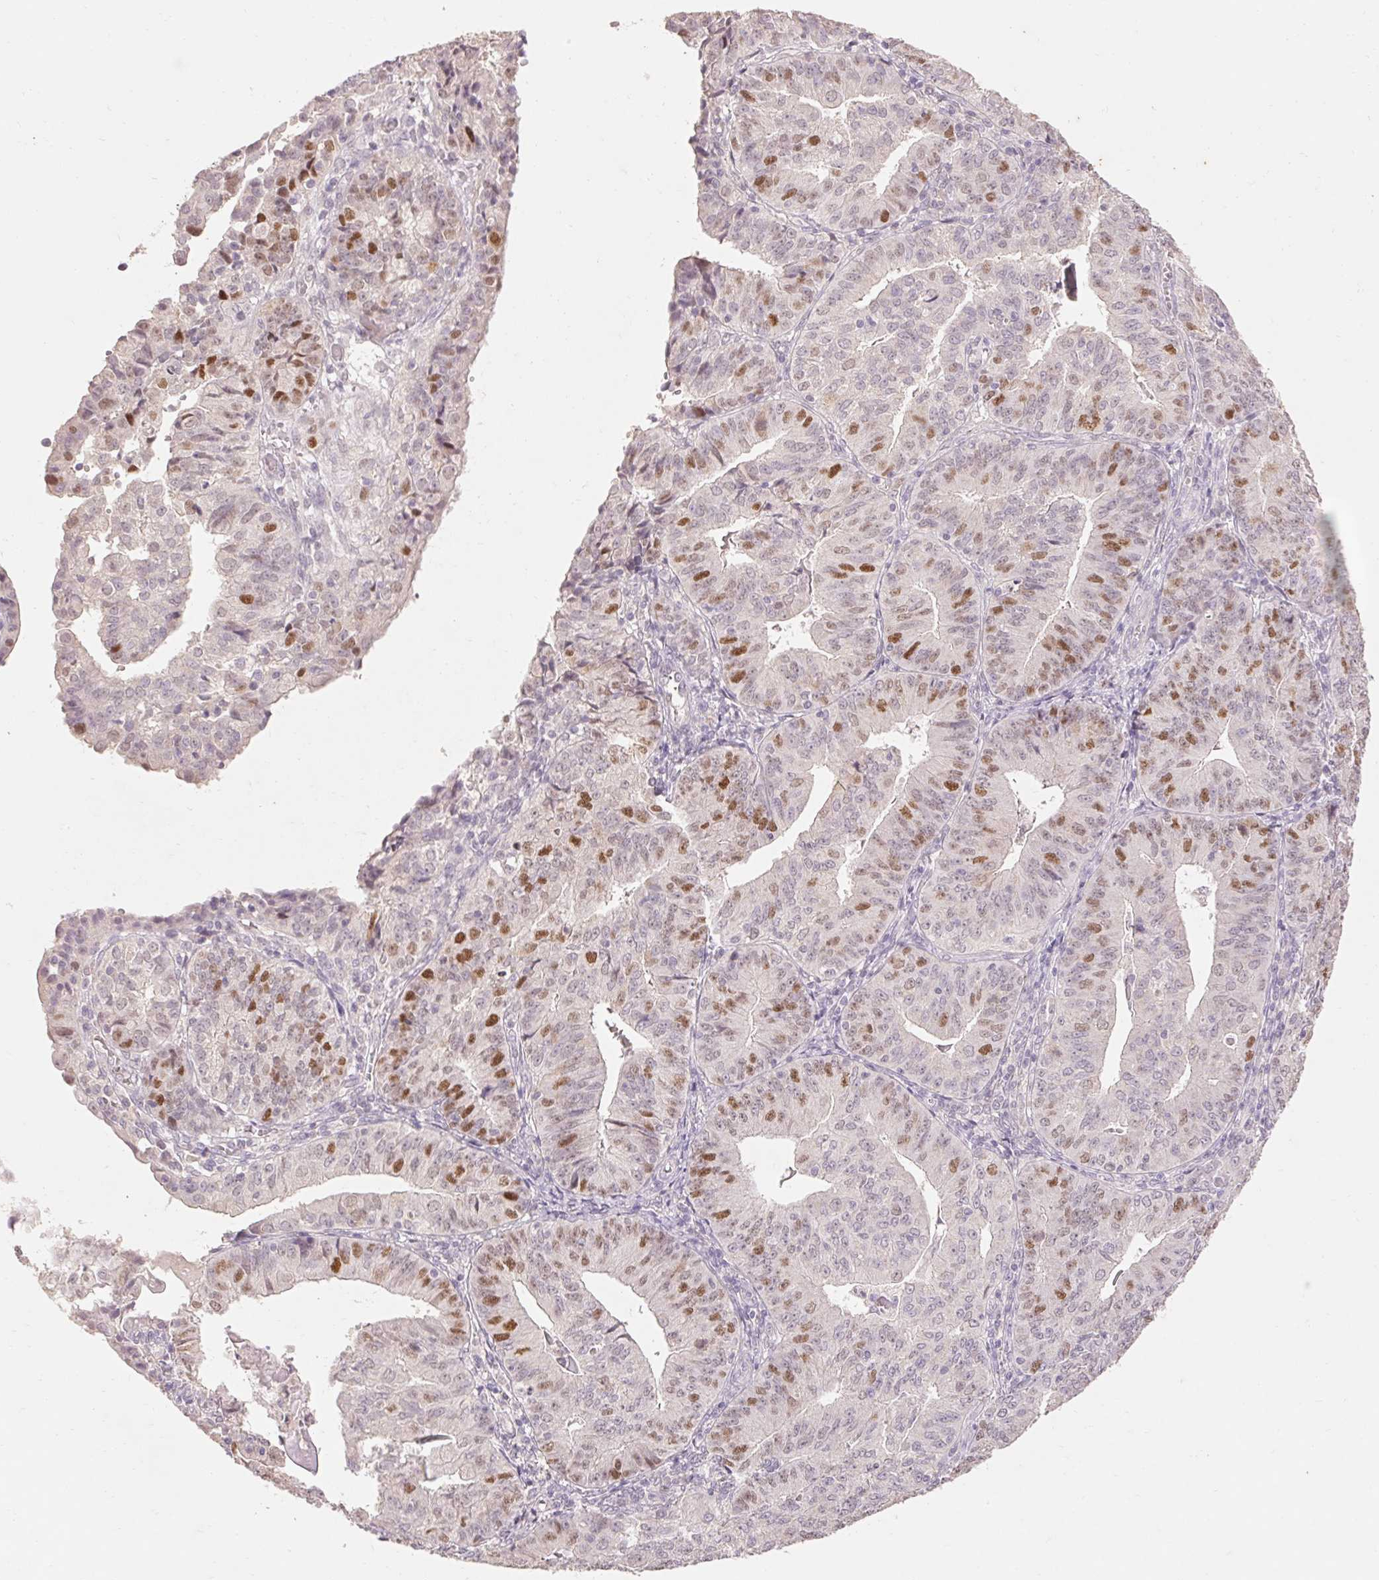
{"staining": {"intensity": "moderate", "quantity": "<25%", "location": "nuclear"}, "tissue": "endometrial cancer", "cell_type": "Tumor cells", "image_type": "cancer", "snomed": [{"axis": "morphology", "description": "Adenocarcinoma, NOS"}, {"axis": "topography", "description": "Endometrium"}], "caption": "An immunohistochemistry (IHC) histopathology image of tumor tissue is shown. Protein staining in brown shows moderate nuclear positivity in endometrial cancer (adenocarcinoma) within tumor cells.", "gene": "SKP2", "patient": {"sex": "female", "age": 56}}